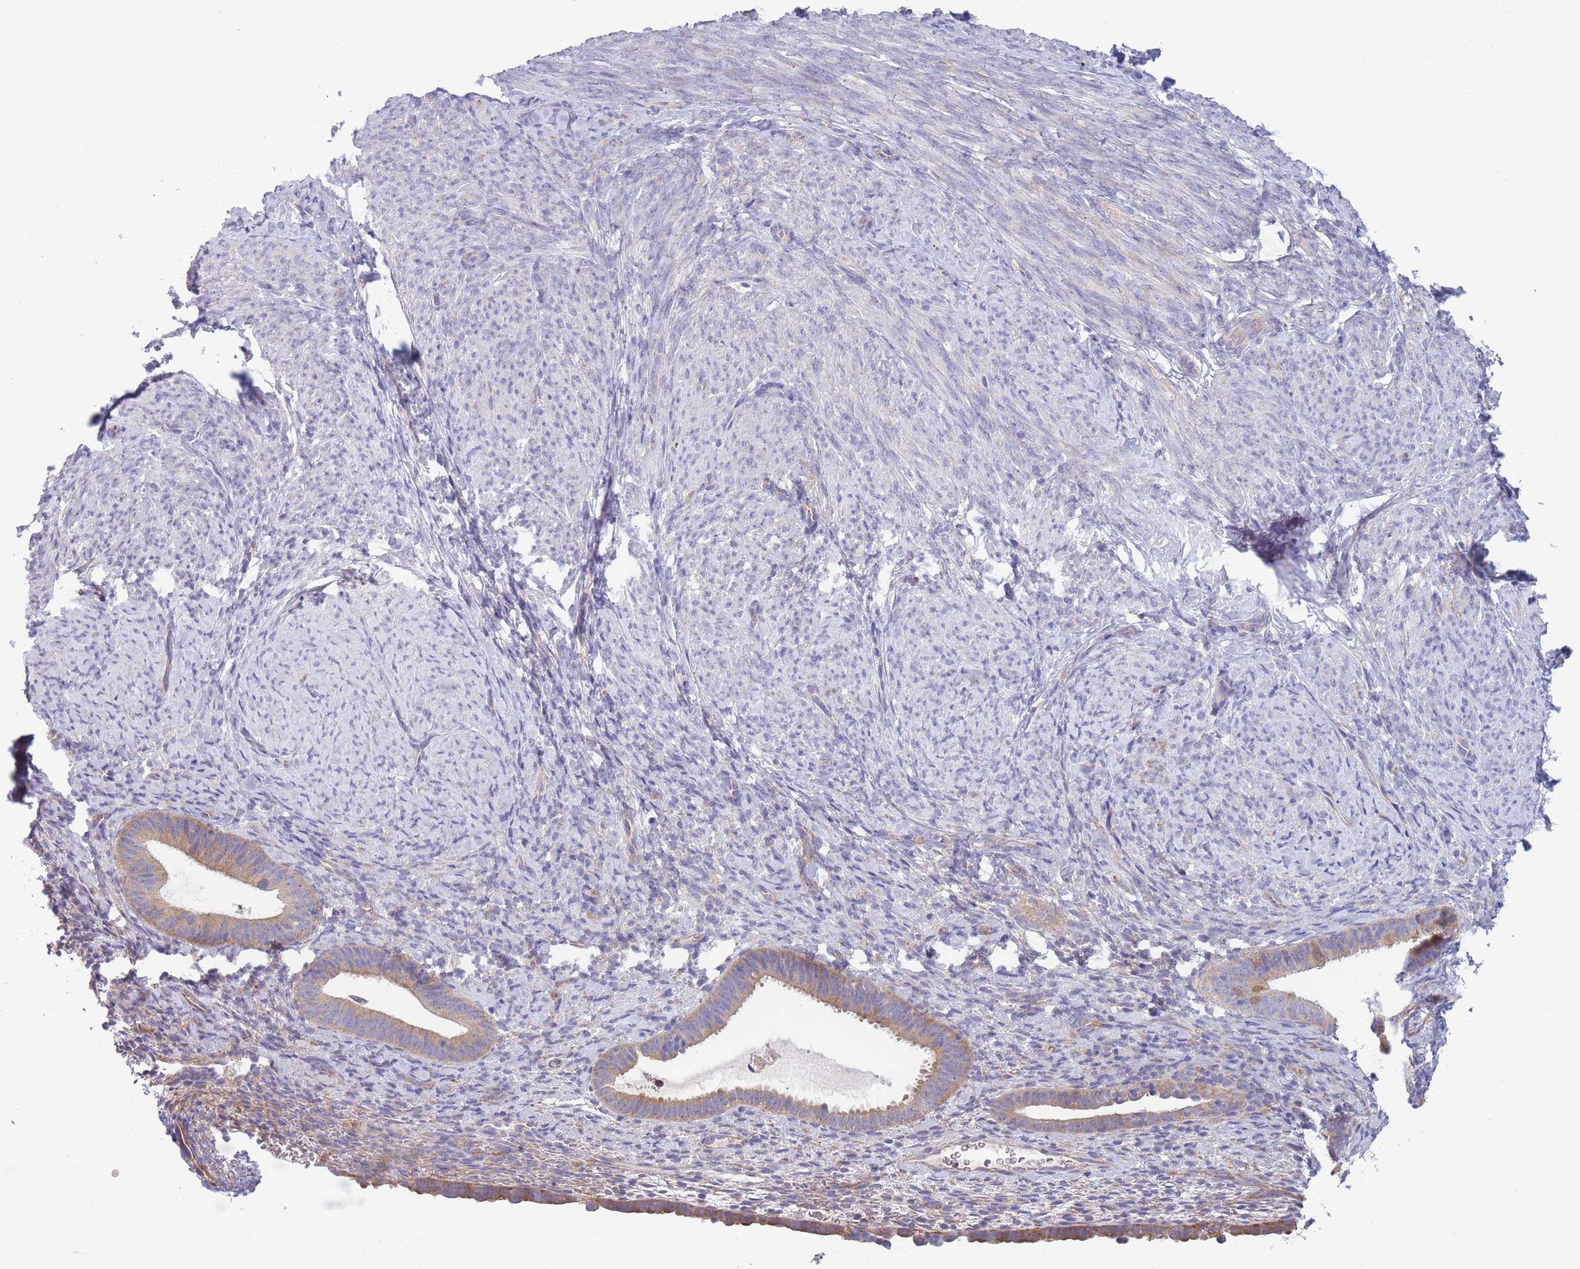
{"staining": {"intensity": "negative", "quantity": "none", "location": "none"}, "tissue": "endometrium", "cell_type": "Cells in endometrial stroma", "image_type": "normal", "snomed": [{"axis": "morphology", "description": "Normal tissue, NOS"}, {"axis": "topography", "description": "Endometrium"}], "caption": "Photomicrograph shows no significant protein expression in cells in endometrial stroma of normal endometrium. The staining was performed using DAB to visualize the protein expression in brown, while the nuclei were stained in blue with hematoxylin (Magnification: 20x).", "gene": "NDUFAF6", "patient": {"sex": "female", "age": 65}}